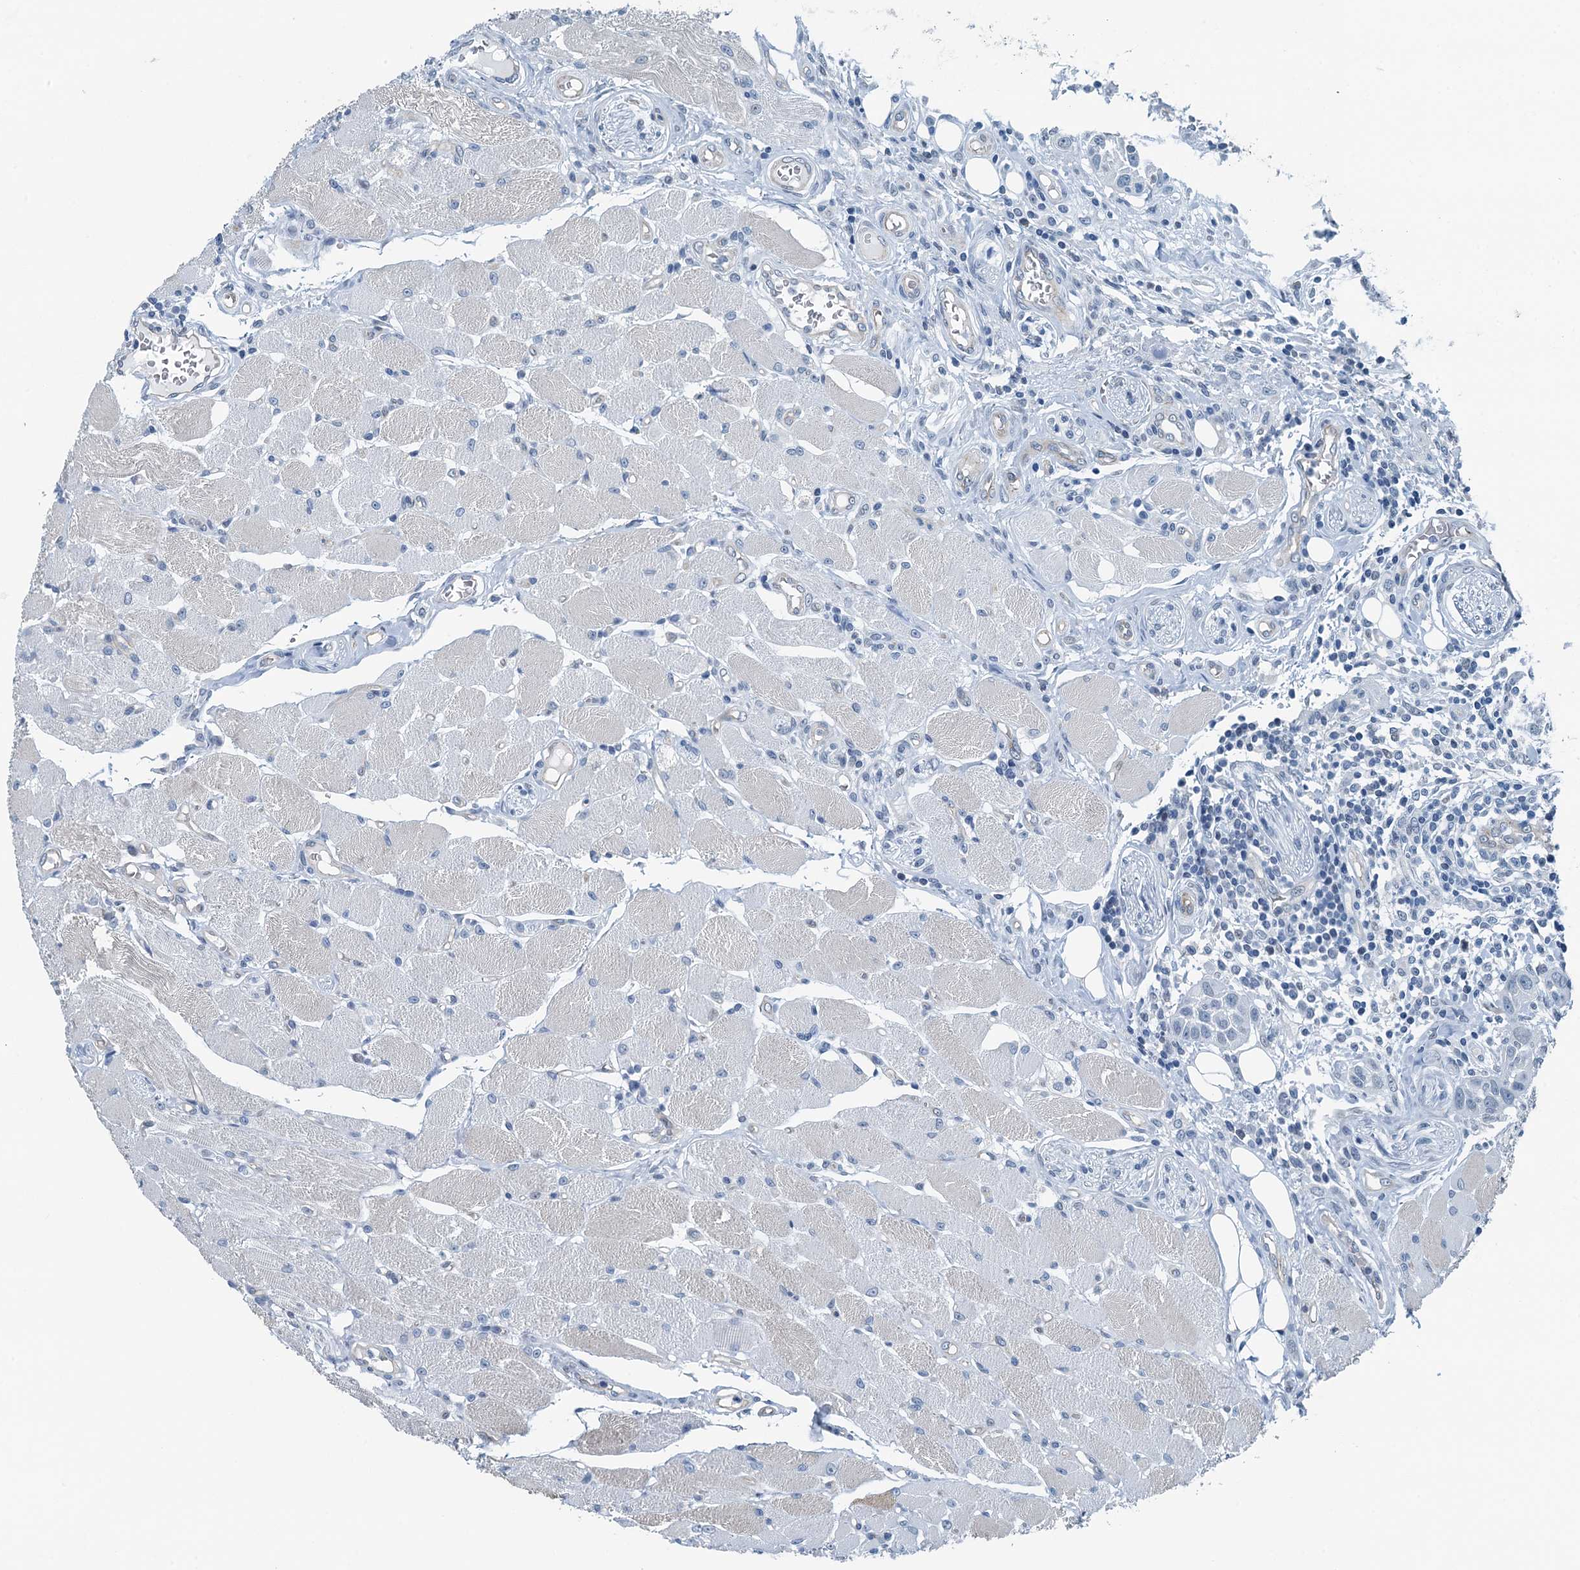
{"staining": {"intensity": "negative", "quantity": "none", "location": "none"}, "tissue": "head and neck cancer", "cell_type": "Tumor cells", "image_type": "cancer", "snomed": [{"axis": "morphology", "description": "Squamous cell carcinoma, NOS"}, {"axis": "topography", "description": "Oral tissue"}, {"axis": "topography", "description": "Head-Neck"}], "caption": "Tumor cells are negative for brown protein staining in head and neck squamous cell carcinoma.", "gene": "GFOD2", "patient": {"sex": "female", "age": 50}}